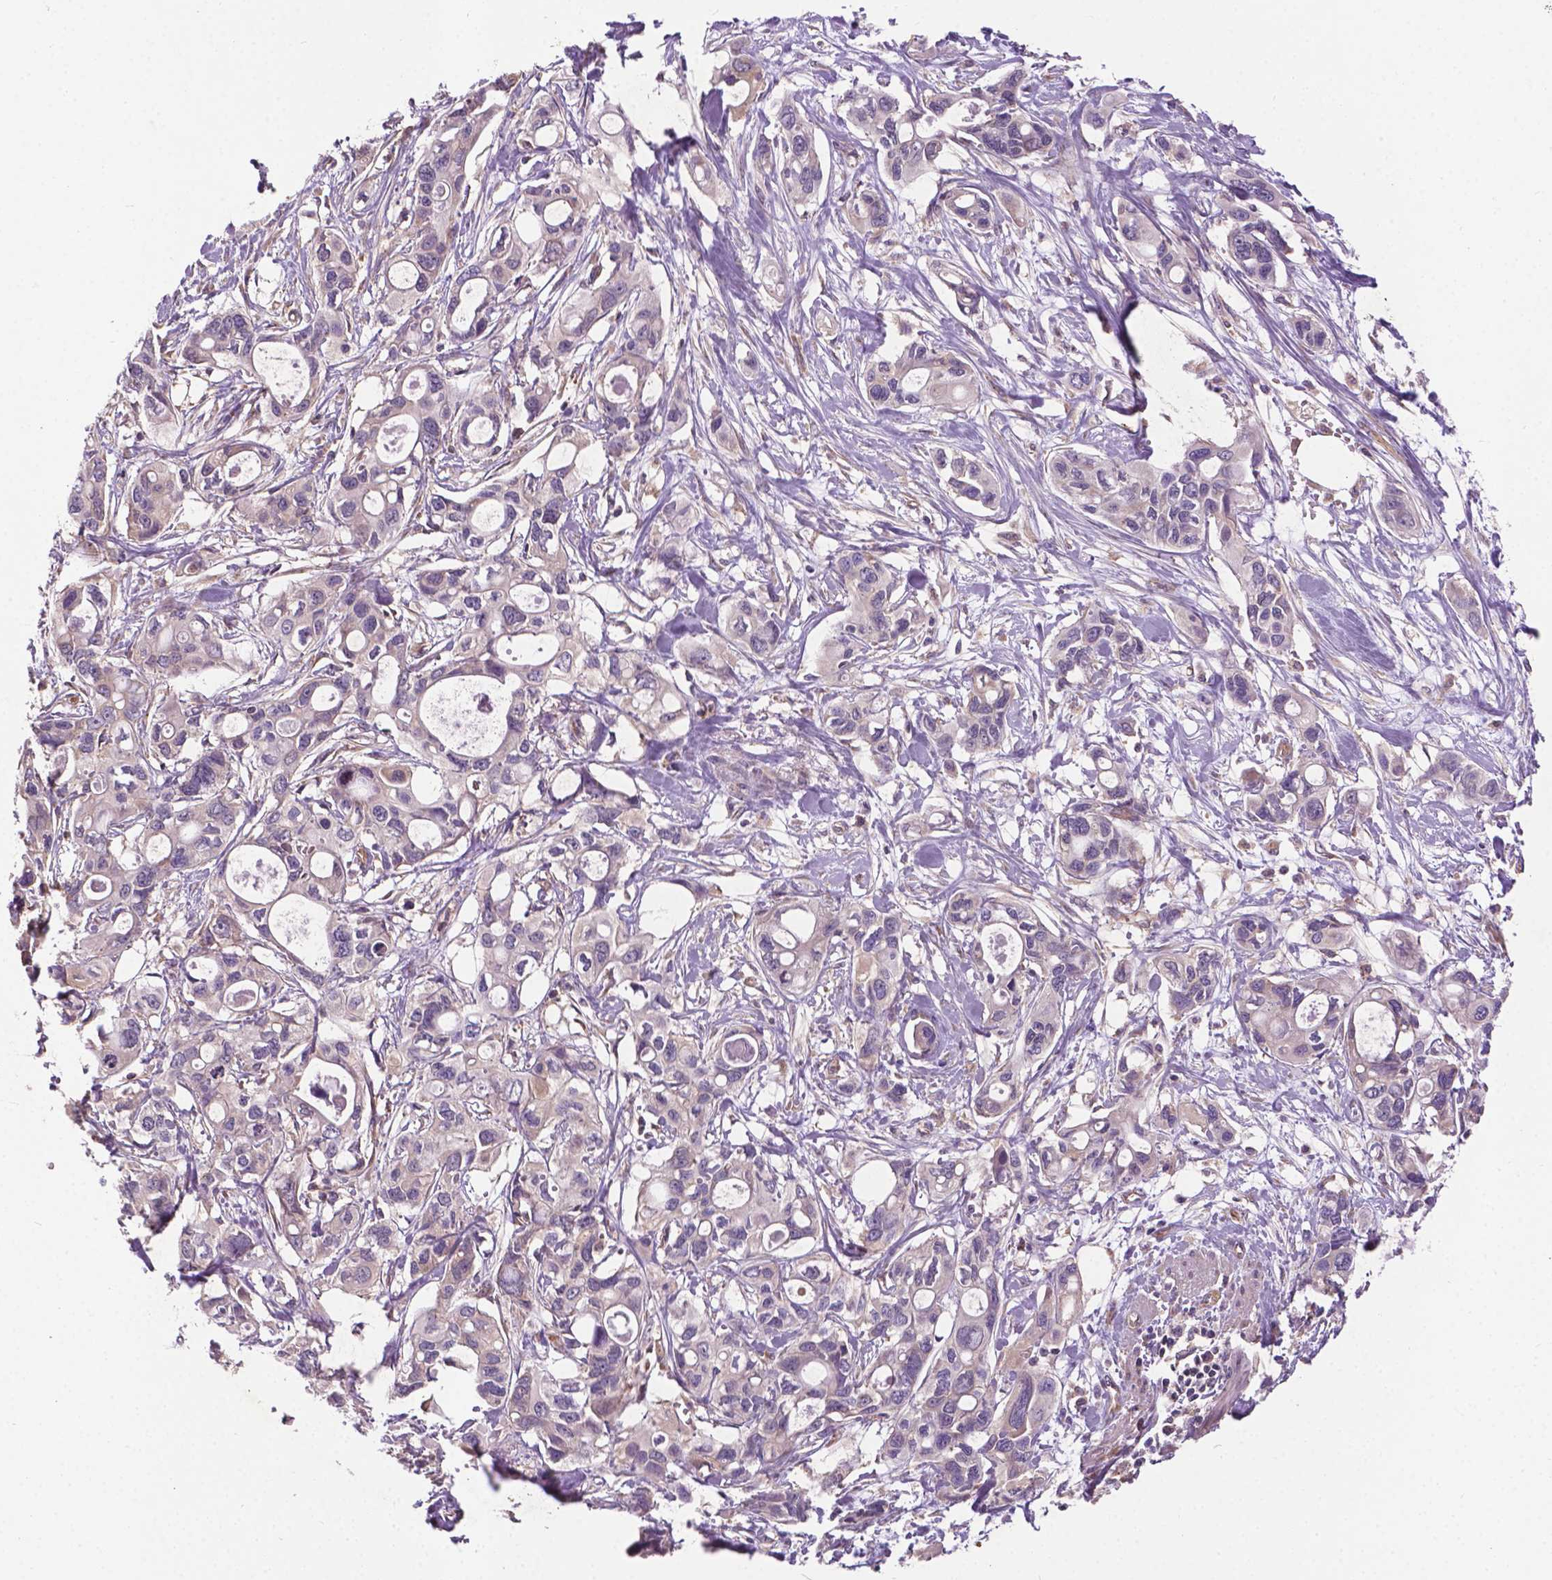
{"staining": {"intensity": "negative", "quantity": "none", "location": "none"}, "tissue": "pancreatic cancer", "cell_type": "Tumor cells", "image_type": "cancer", "snomed": [{"axis": "morphology", "description": "Adenocarcinoma, NOS"}, {"axis": "topography", "description": "Pancreas"}], "caption": "An IHC photomicrograph of pancreatic adenocarcinoma is shown. There is no staining in tumor cells of pancreatic adenocarcinoma.", "gene": "MZT1", "patient": {"sex": "male", "age": 60}}